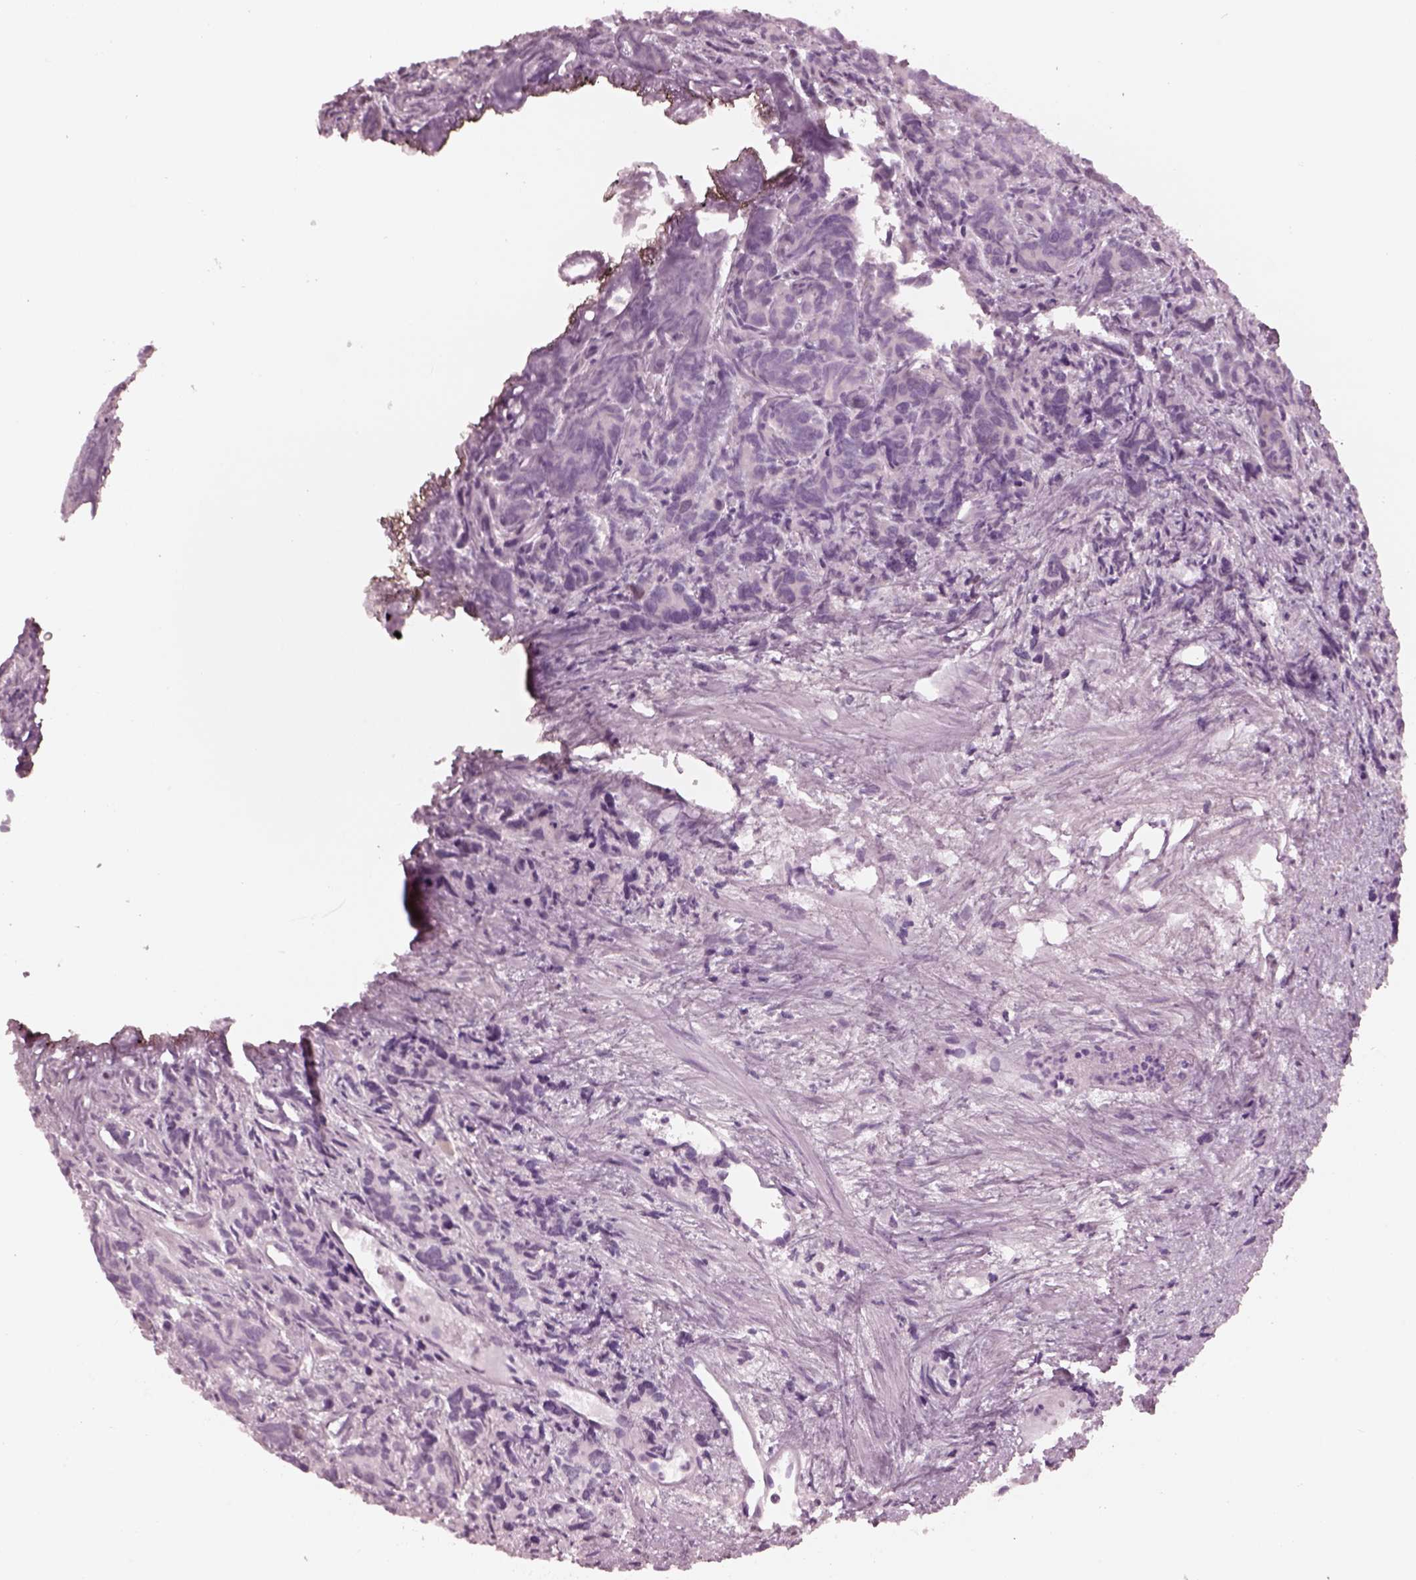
{"staining": {"intensity": "negative", "quantity": "none", "location": "none"}, "tissue": "prostate cancer", "cell_type": "Tumor cells", "image_type": "cancer", "snomed": [{"axis": "morphology", "description": "Adenocarcinoma, High grade"}, {"axis": "topography", "description": "Prostate"}], "caption": "The histopathology image displays no staining of tumor cells in high-grade adenocarcinoma (prostate).", "gene": "KRTAP24-1", "patient": {"sex": "male", "age": 77}}